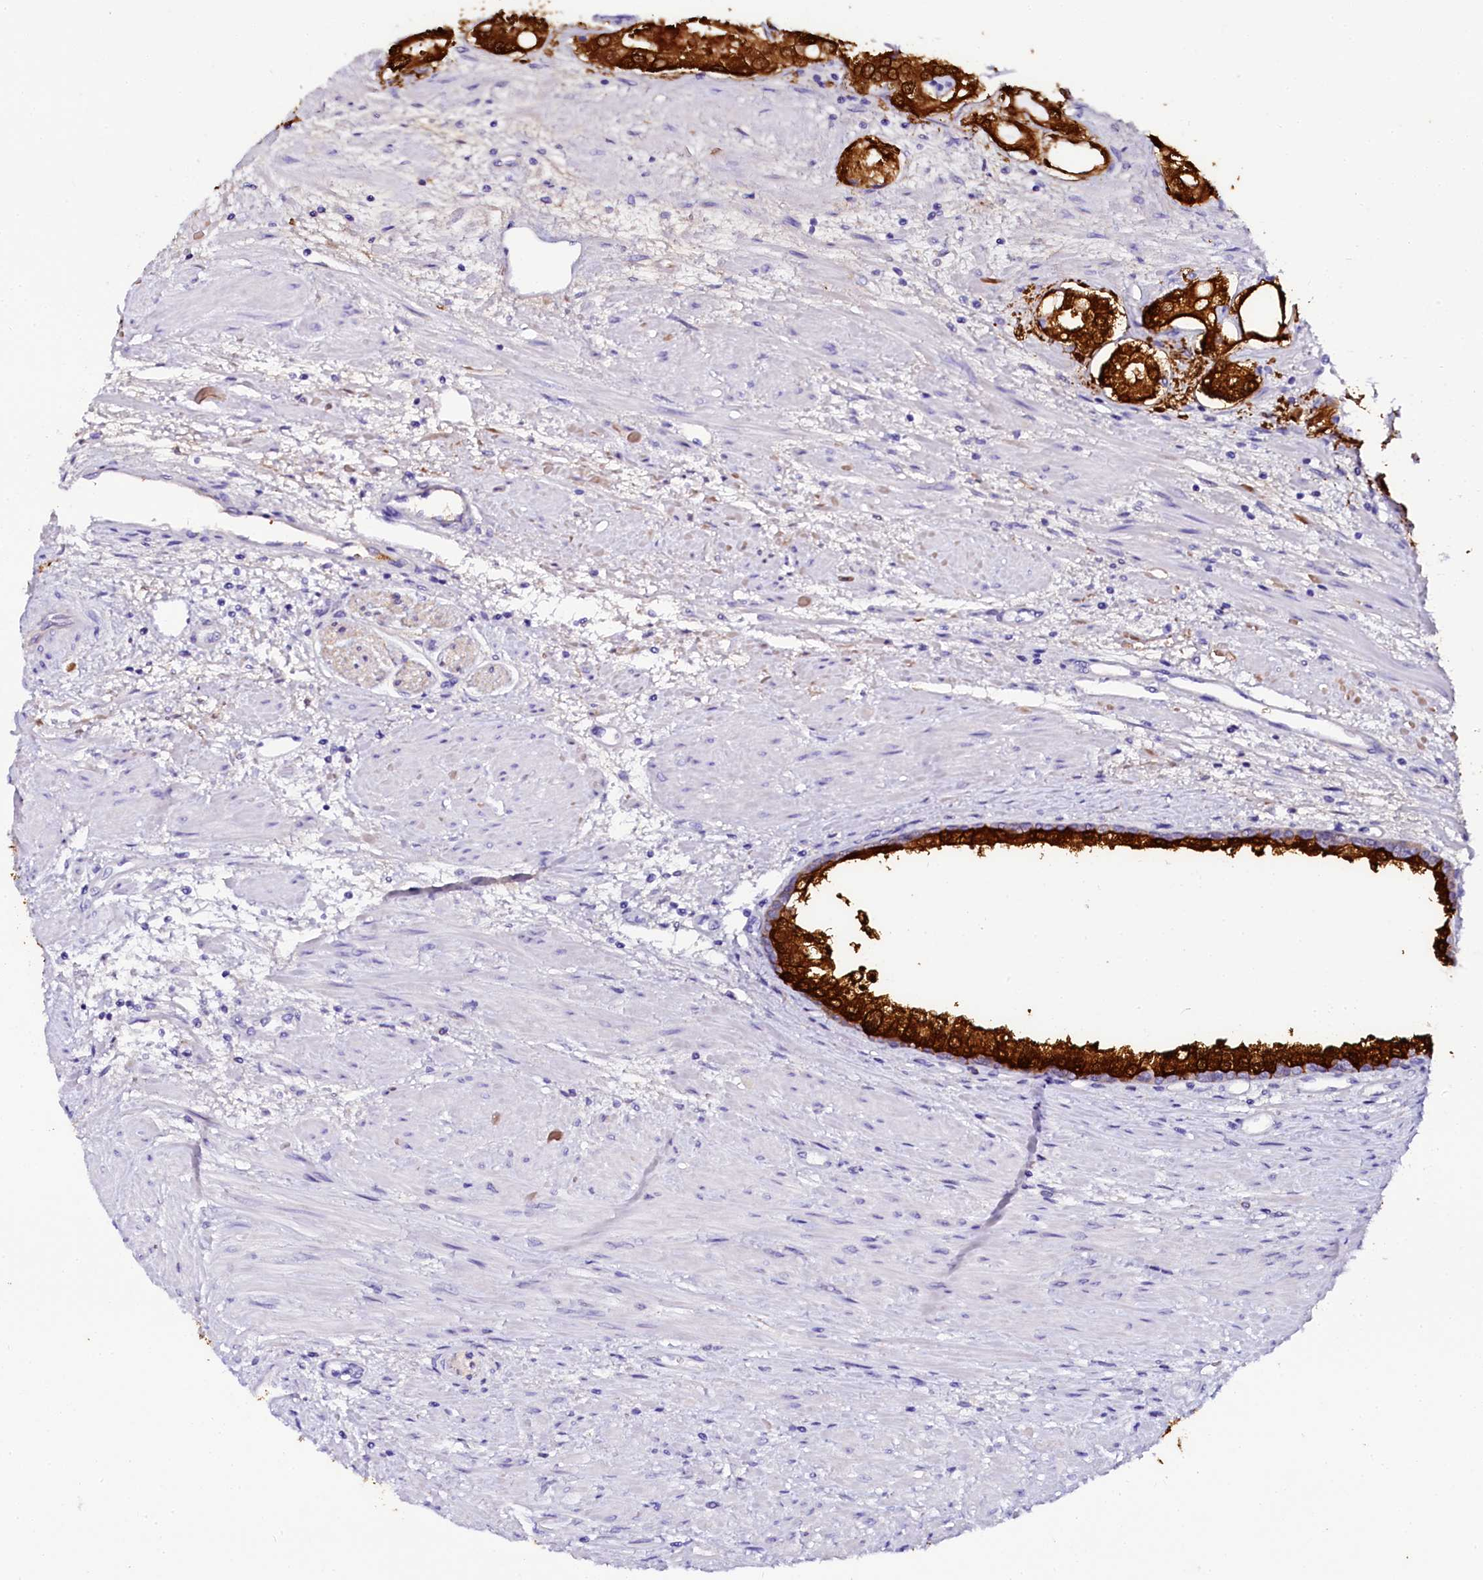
{"staining": {"intensity": "strong", "quantity": ">75%", "location": "cytoplasmic/membranous"}, "tissue": "prostate cancer", "cell_type": "Tumor cells", "image_type": "cancer", "snomed": [{"axis": "morphology", "description": "Adenocarcinoma, Low grade"}, {"axis": "topography", "description": "Prostate"}], "caption": "The immunohistochemical stain shows strong cytoplasmic/membranous expression in tumor cells of low-grade adenocarcinoma (prostate) tissue. The staining was performed using DAB (3,3'-diaminobenzidine), with brown indicating positive protein expression. Nuclei are stained blue with hematoxylin.", "gene": "SORD", "patient": {"sex": "male", "age": 68}}